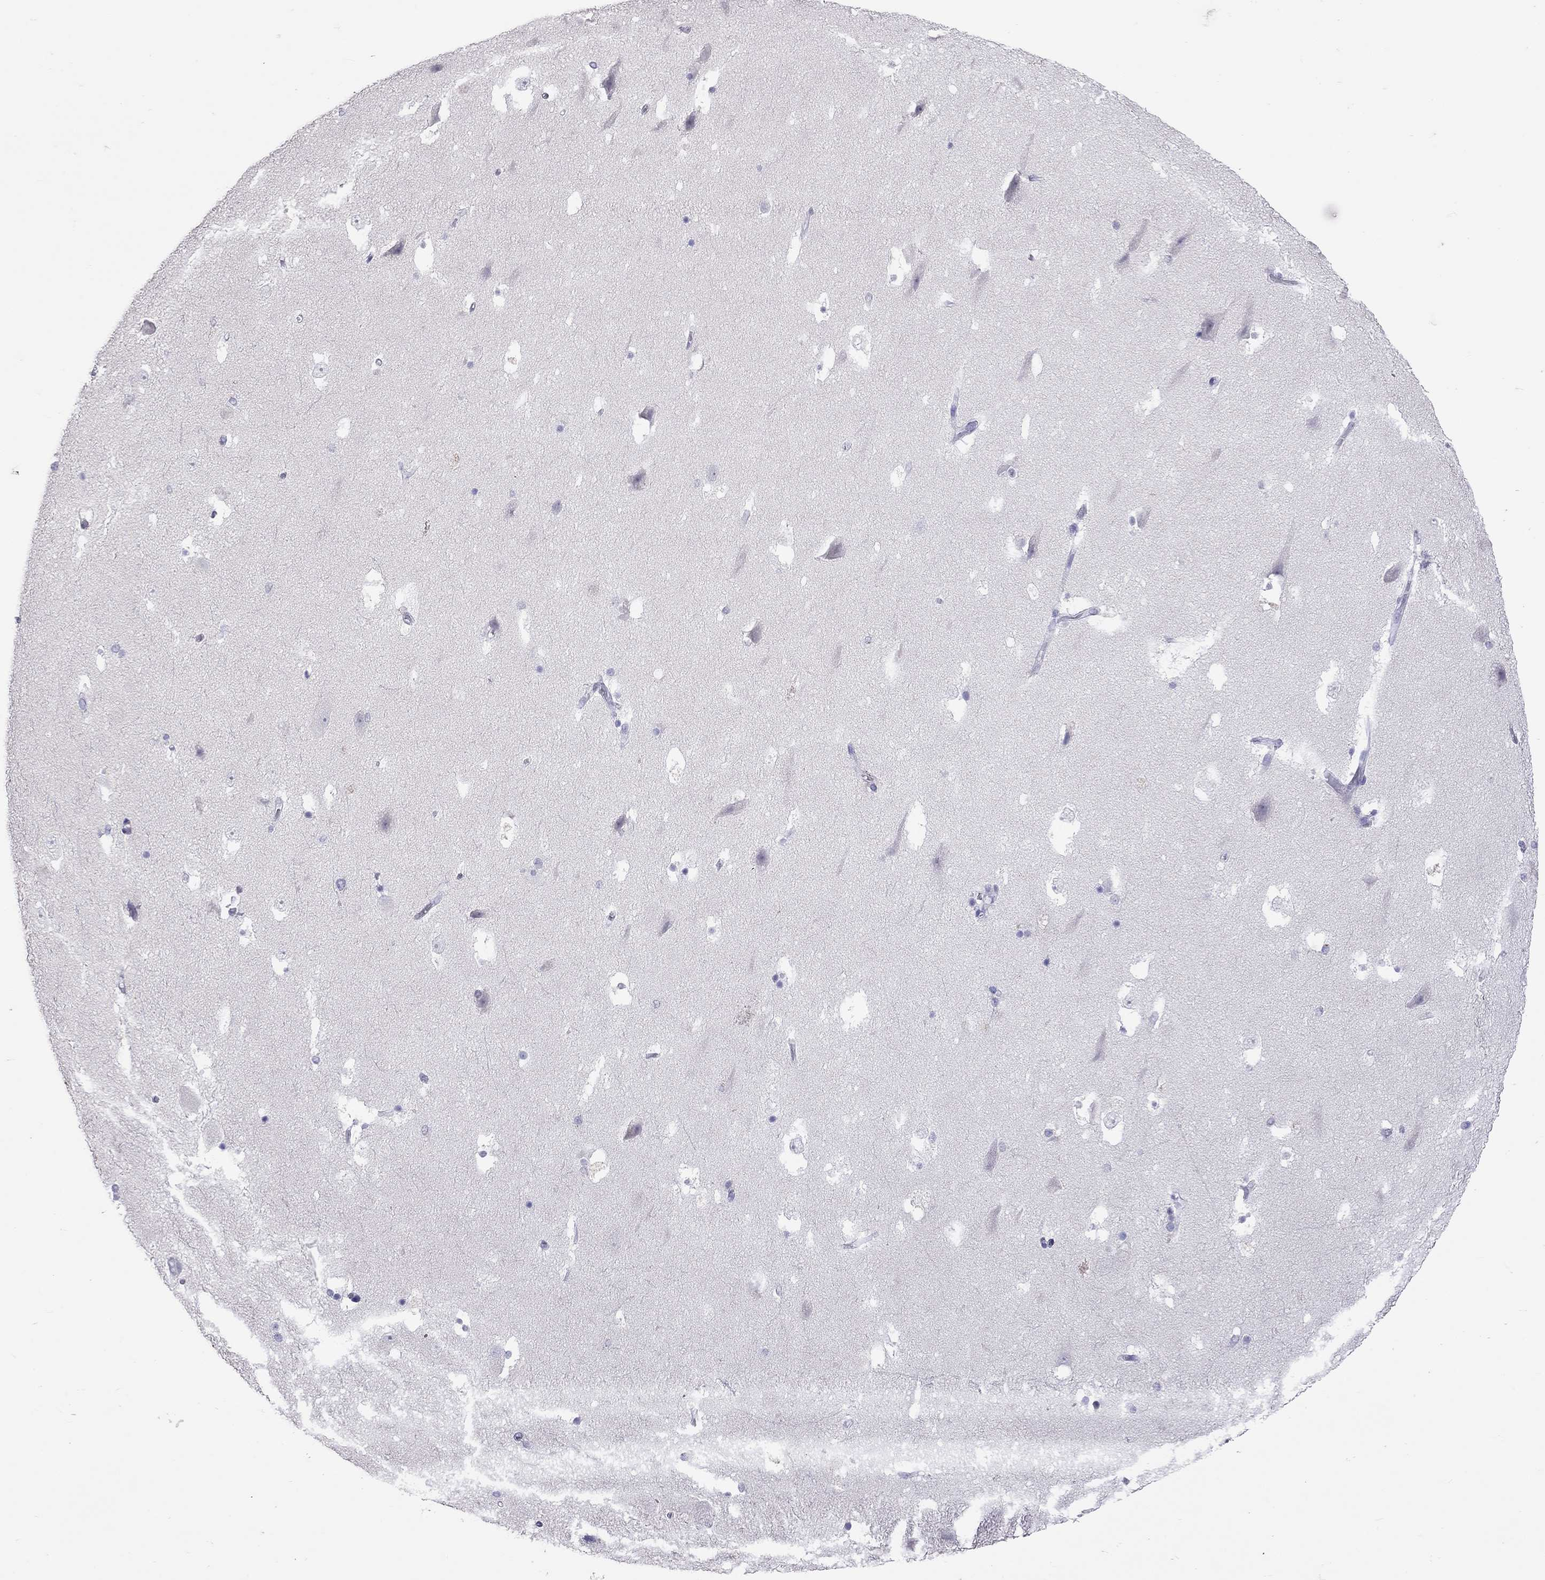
{"staining": {"intensity": "negative", "quantity": "none", "location": "none"}, "tissue": "hippocampus", "cell_type": "Glial cells", "image_type": "normal", "snomed": [{"axis": "morphology", "description": "Normal tissue, NOS"}, {"axis": "topography", "description": "Hippocampus"}], "caption": "High magnification brightfield microscopy of benign hippocampus stained with DAB (brown) and counterstained with hematoxylin (blue): glial cells show no significant staining.", "gene": "SLAMF1", "patient": {"sex": "male", "age": 51}}